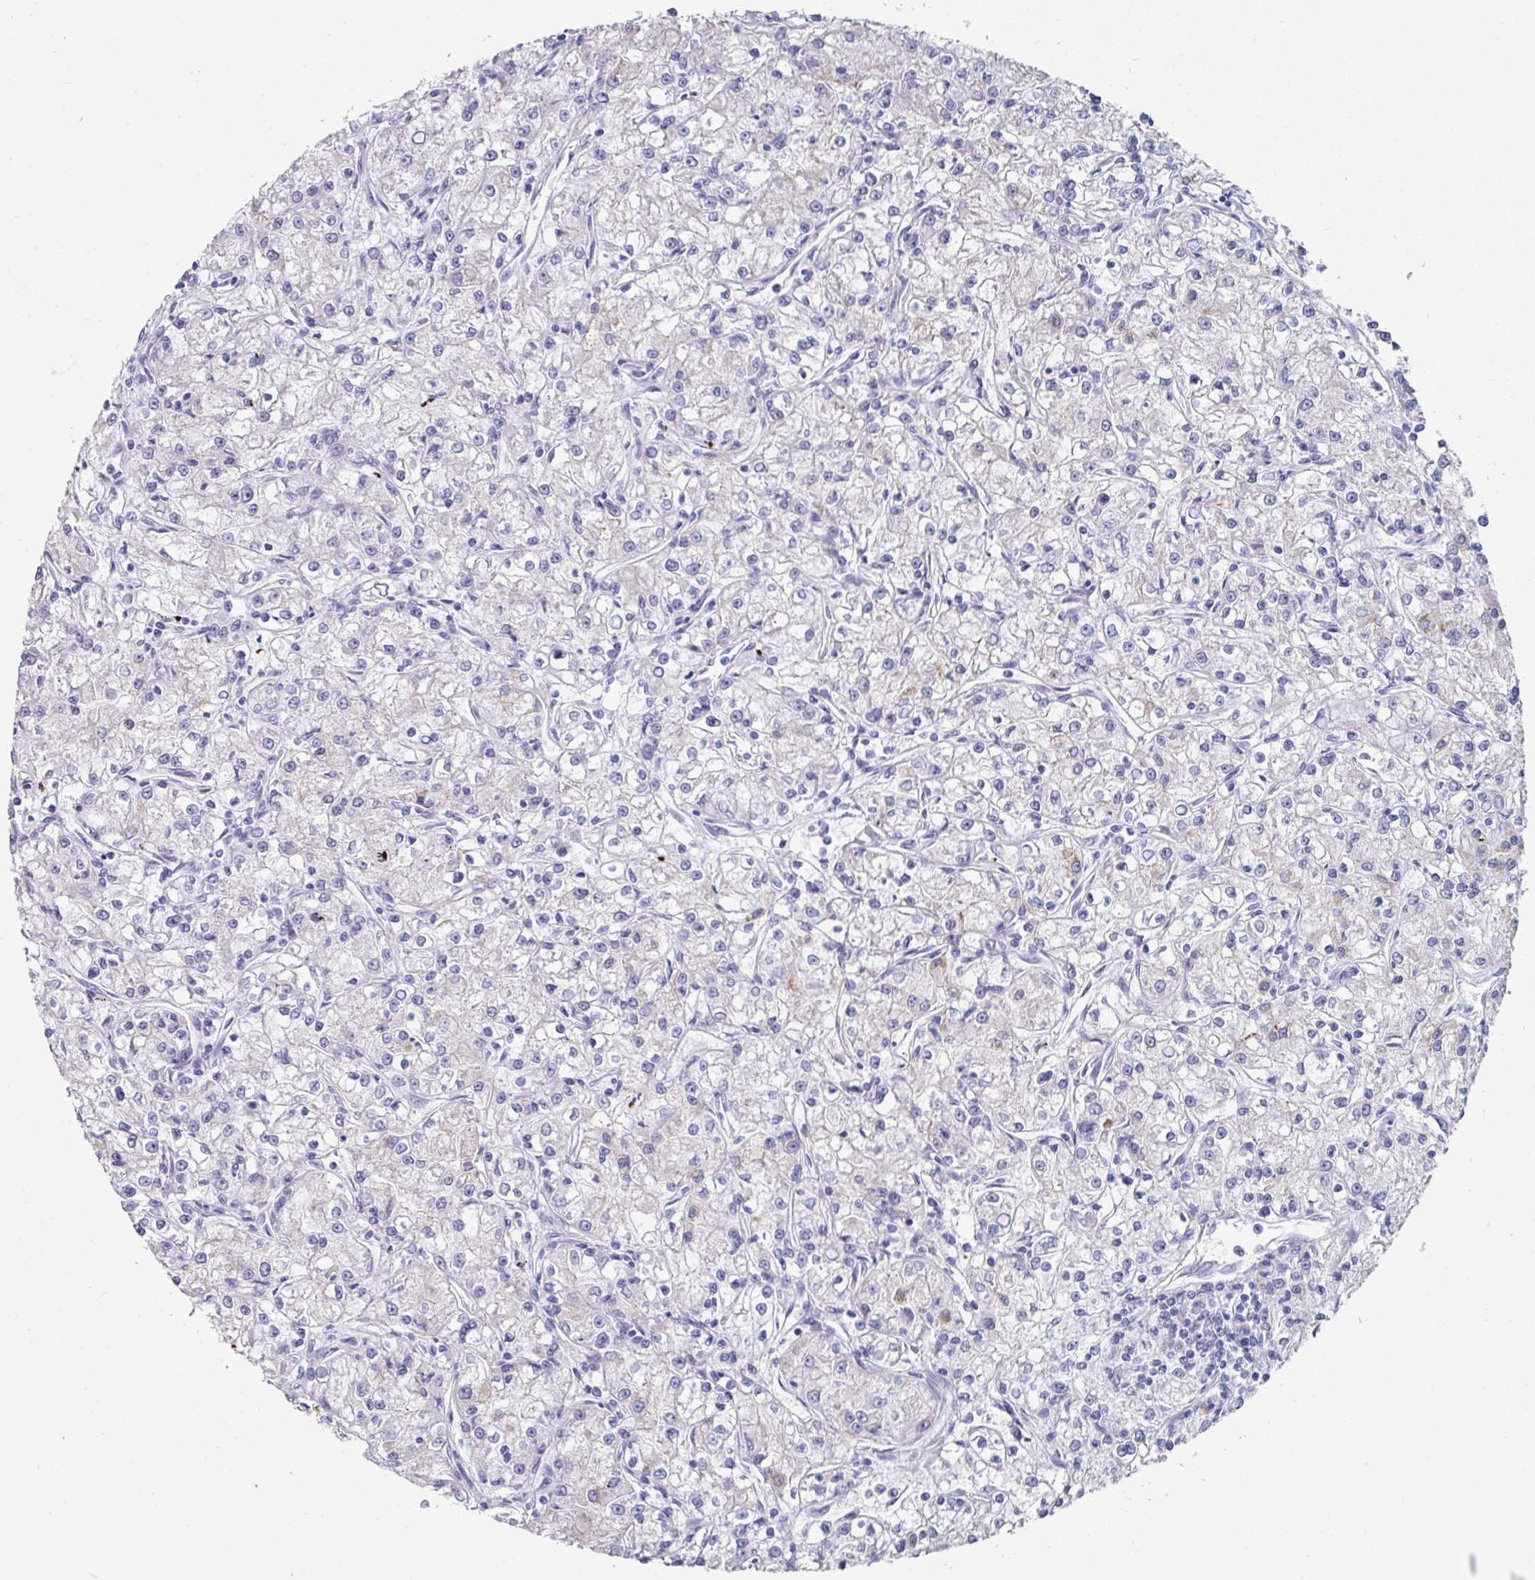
{"staining": {"intensity": "negative", "quantity": "none", "location": "none"}, "tissue": "renal cancer", "cell_type": "Tumor cells", "image_type": "cancer", "snomed": [{"axis": "morphology", "description": "Adenocarcinoma, NOS"}, {"axis": "topography", "description": "Kidney"}], "caption": "An image of adenocarcinoma (renal) stained for a protein exhibits no brown staining in tumor cells.", "gene": "SETBP1", "patient": {"sex": "female", "age": 59}}